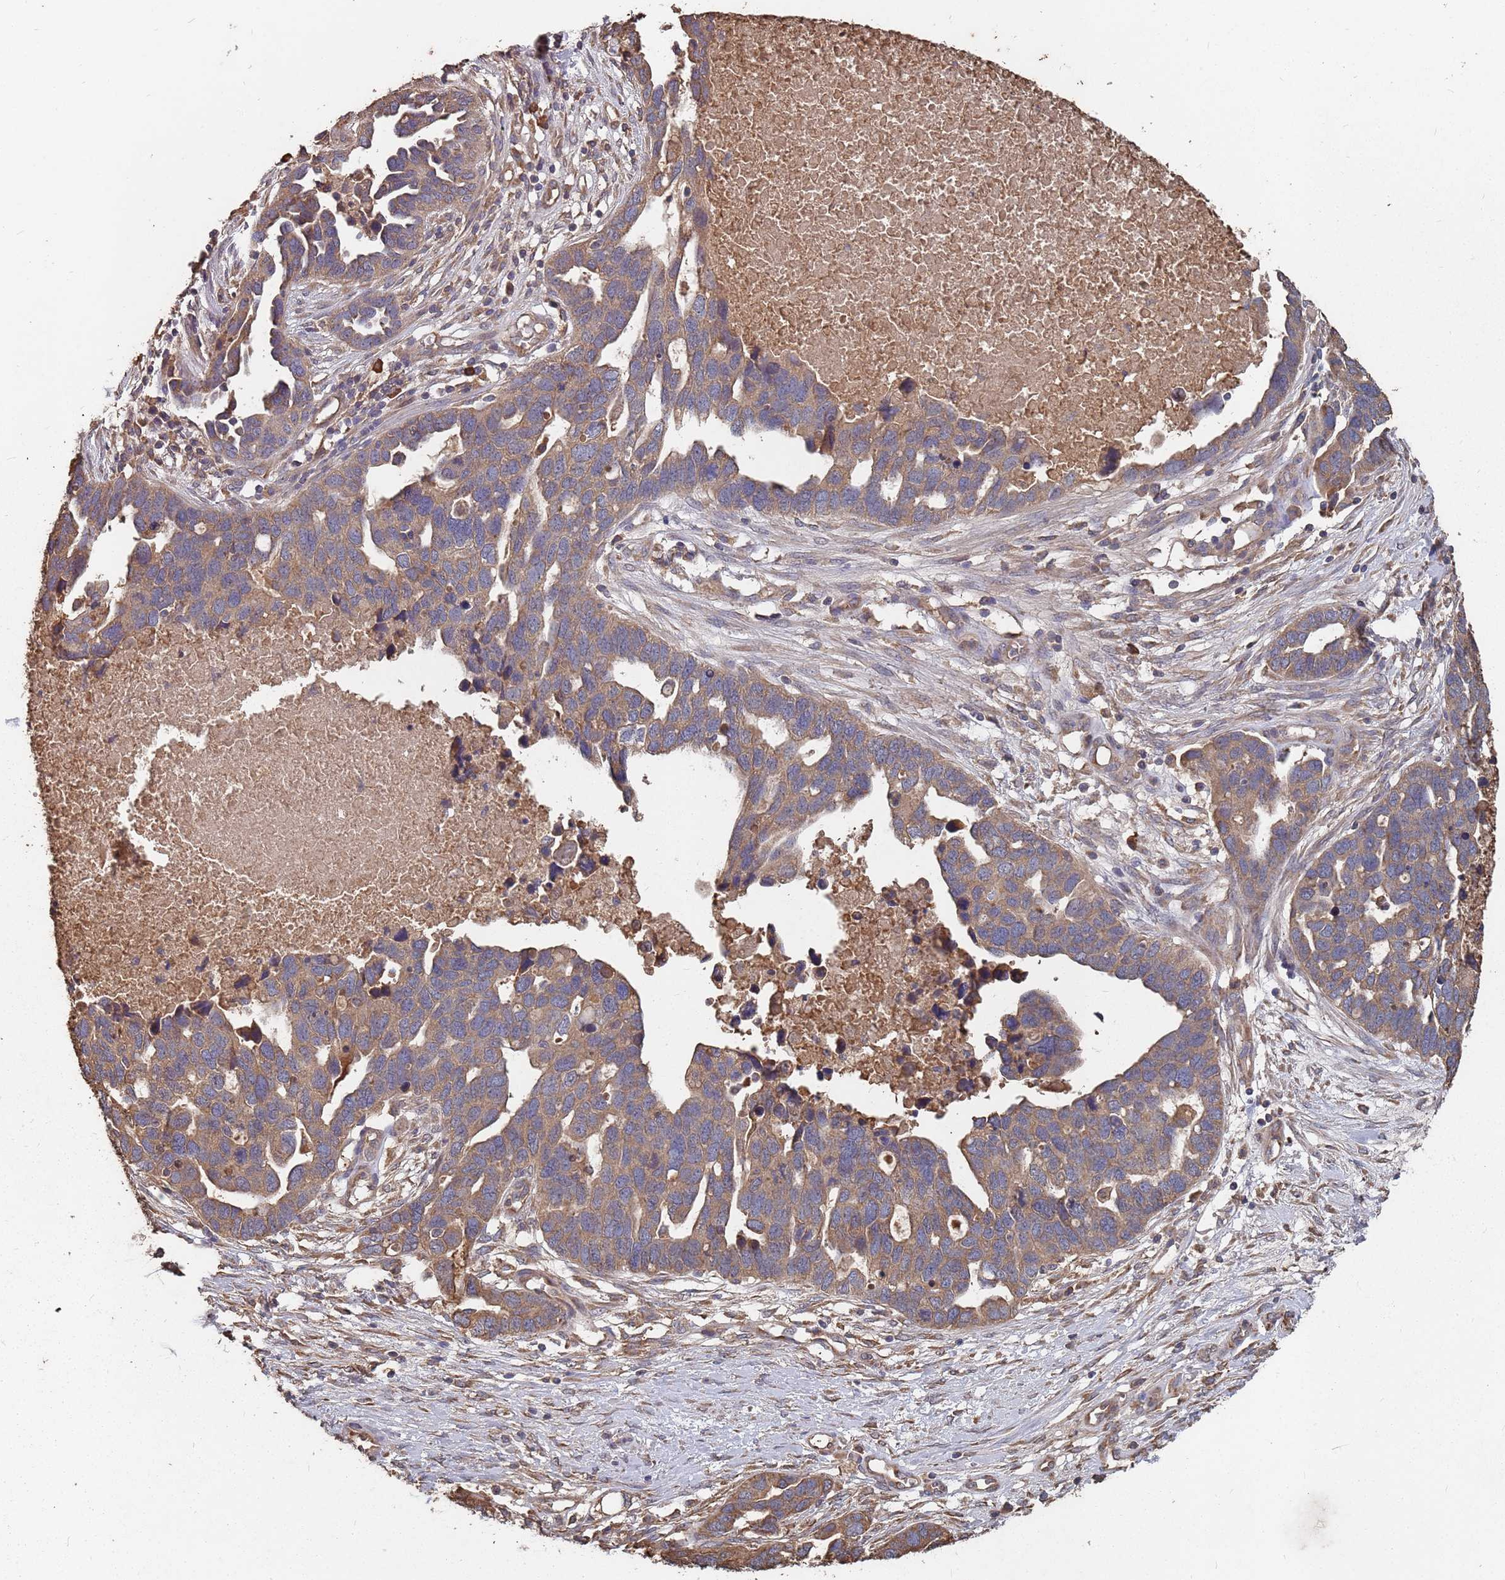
{"staining": {"intensity": "weak", "quantity": ">75%", "location": "cytoplasmic/membranous"}, "tissue": "ovarian cancer", "cell_type": "Tumor cells", "image_type": "cancer", "snomed": [{"axis": "morphology", "description": "Cystadenocarcinoma, serous, NOS"}, {"axis": "topography", "description": "Ovary"}], "caption": "Human ovarian cancer stained for a protein (brown) shows weak cytoplasmic/membranous positive staining in about >75% of tumor cells.", "gene": "ATG5", "patient": {"sex": "female", "age": 54}}